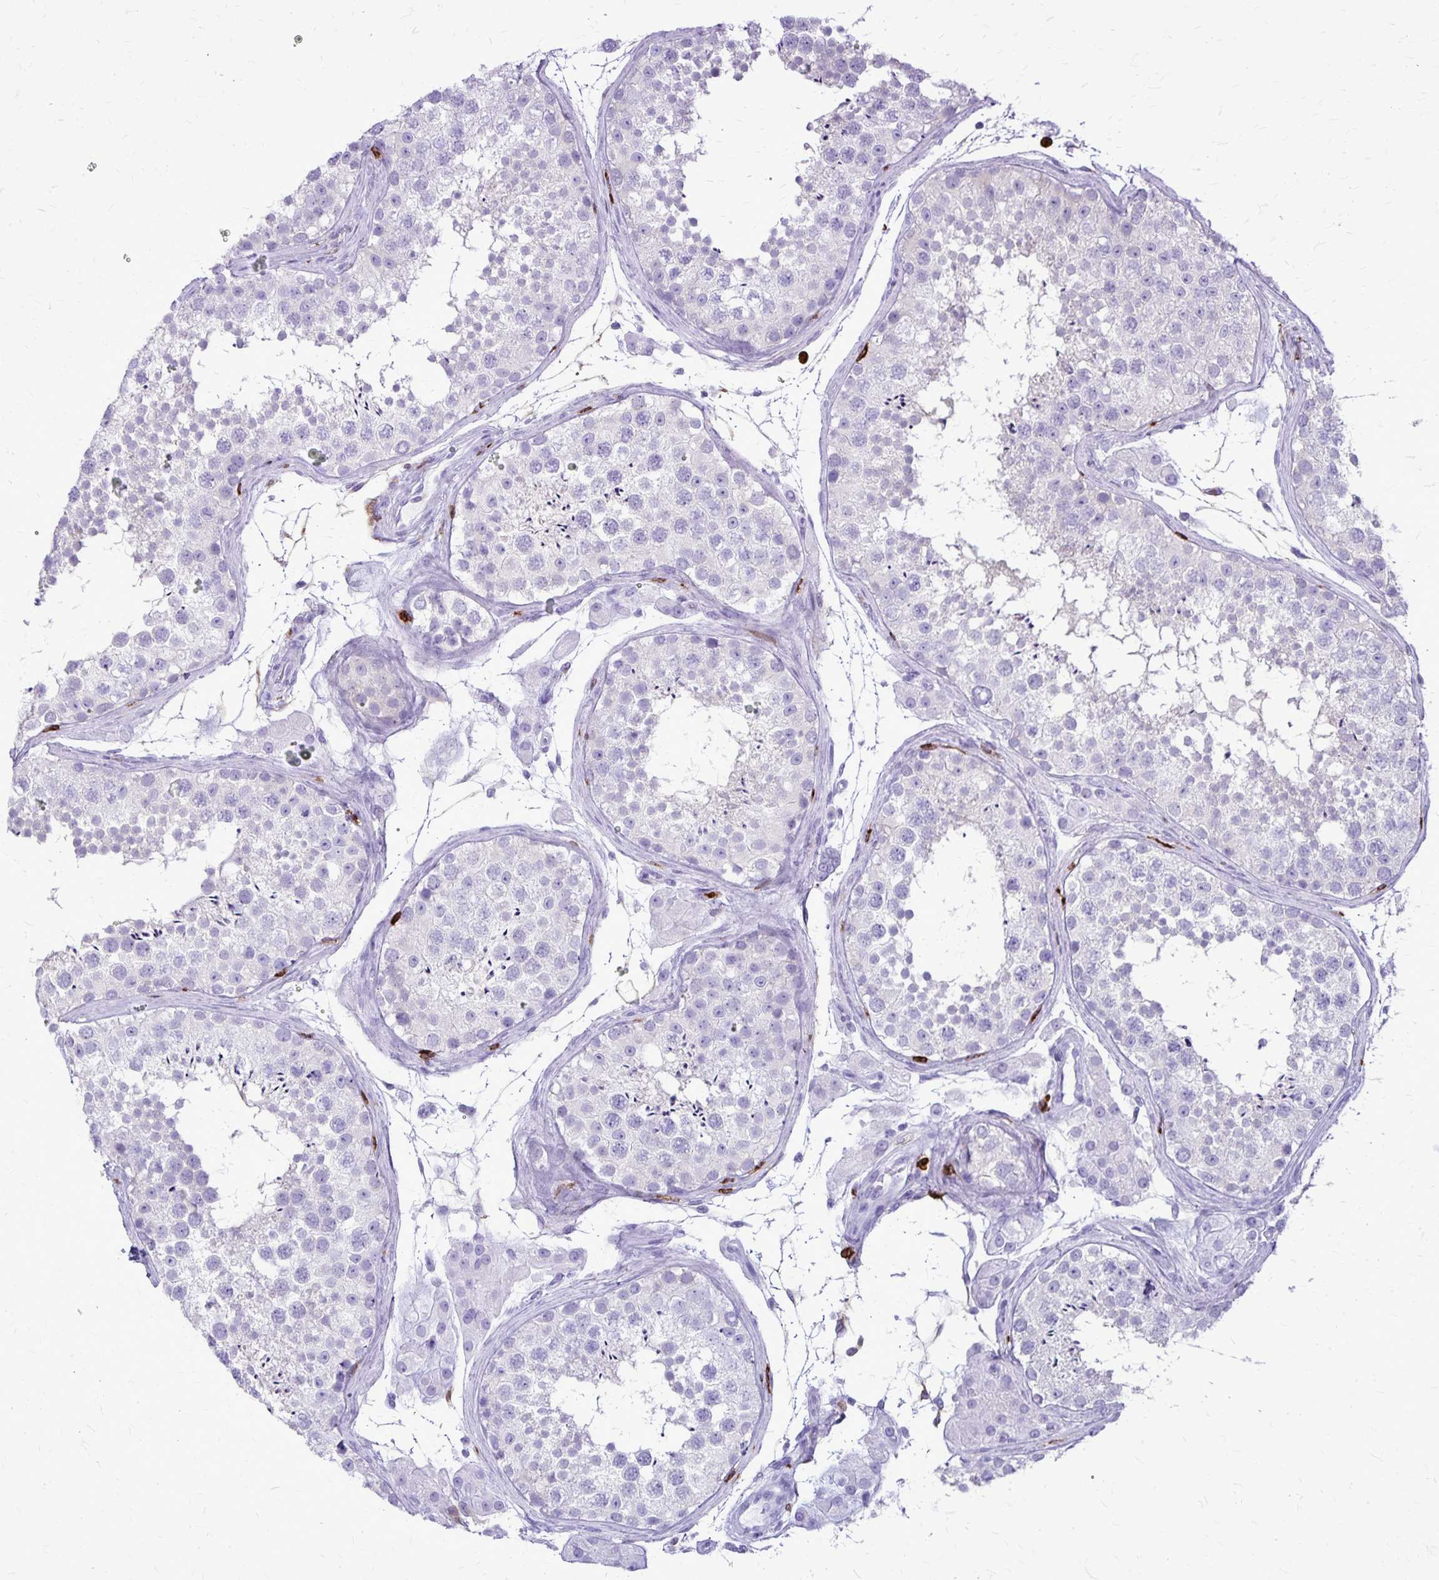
{"staining": {"intensity": "negative", "quantity": "none", "location": "none"}, "tissue": "testis", "cell_type": "Cells in seminiferous ducts", "image_type": "normal", "snomed": [{"axis": "morphology", "description": "Normal tissue, NOS"}, {"axis": "topography", "description": "Testis"}], "caption": "This photomicrograph is of normal testis stained with IHC to label a protein in brown with the nuclei are counter-stained blue. There is no staining in cells in seminiferous ducts.", "gene": "RTN1", "patient": {"sex": "male", "age": 41}}